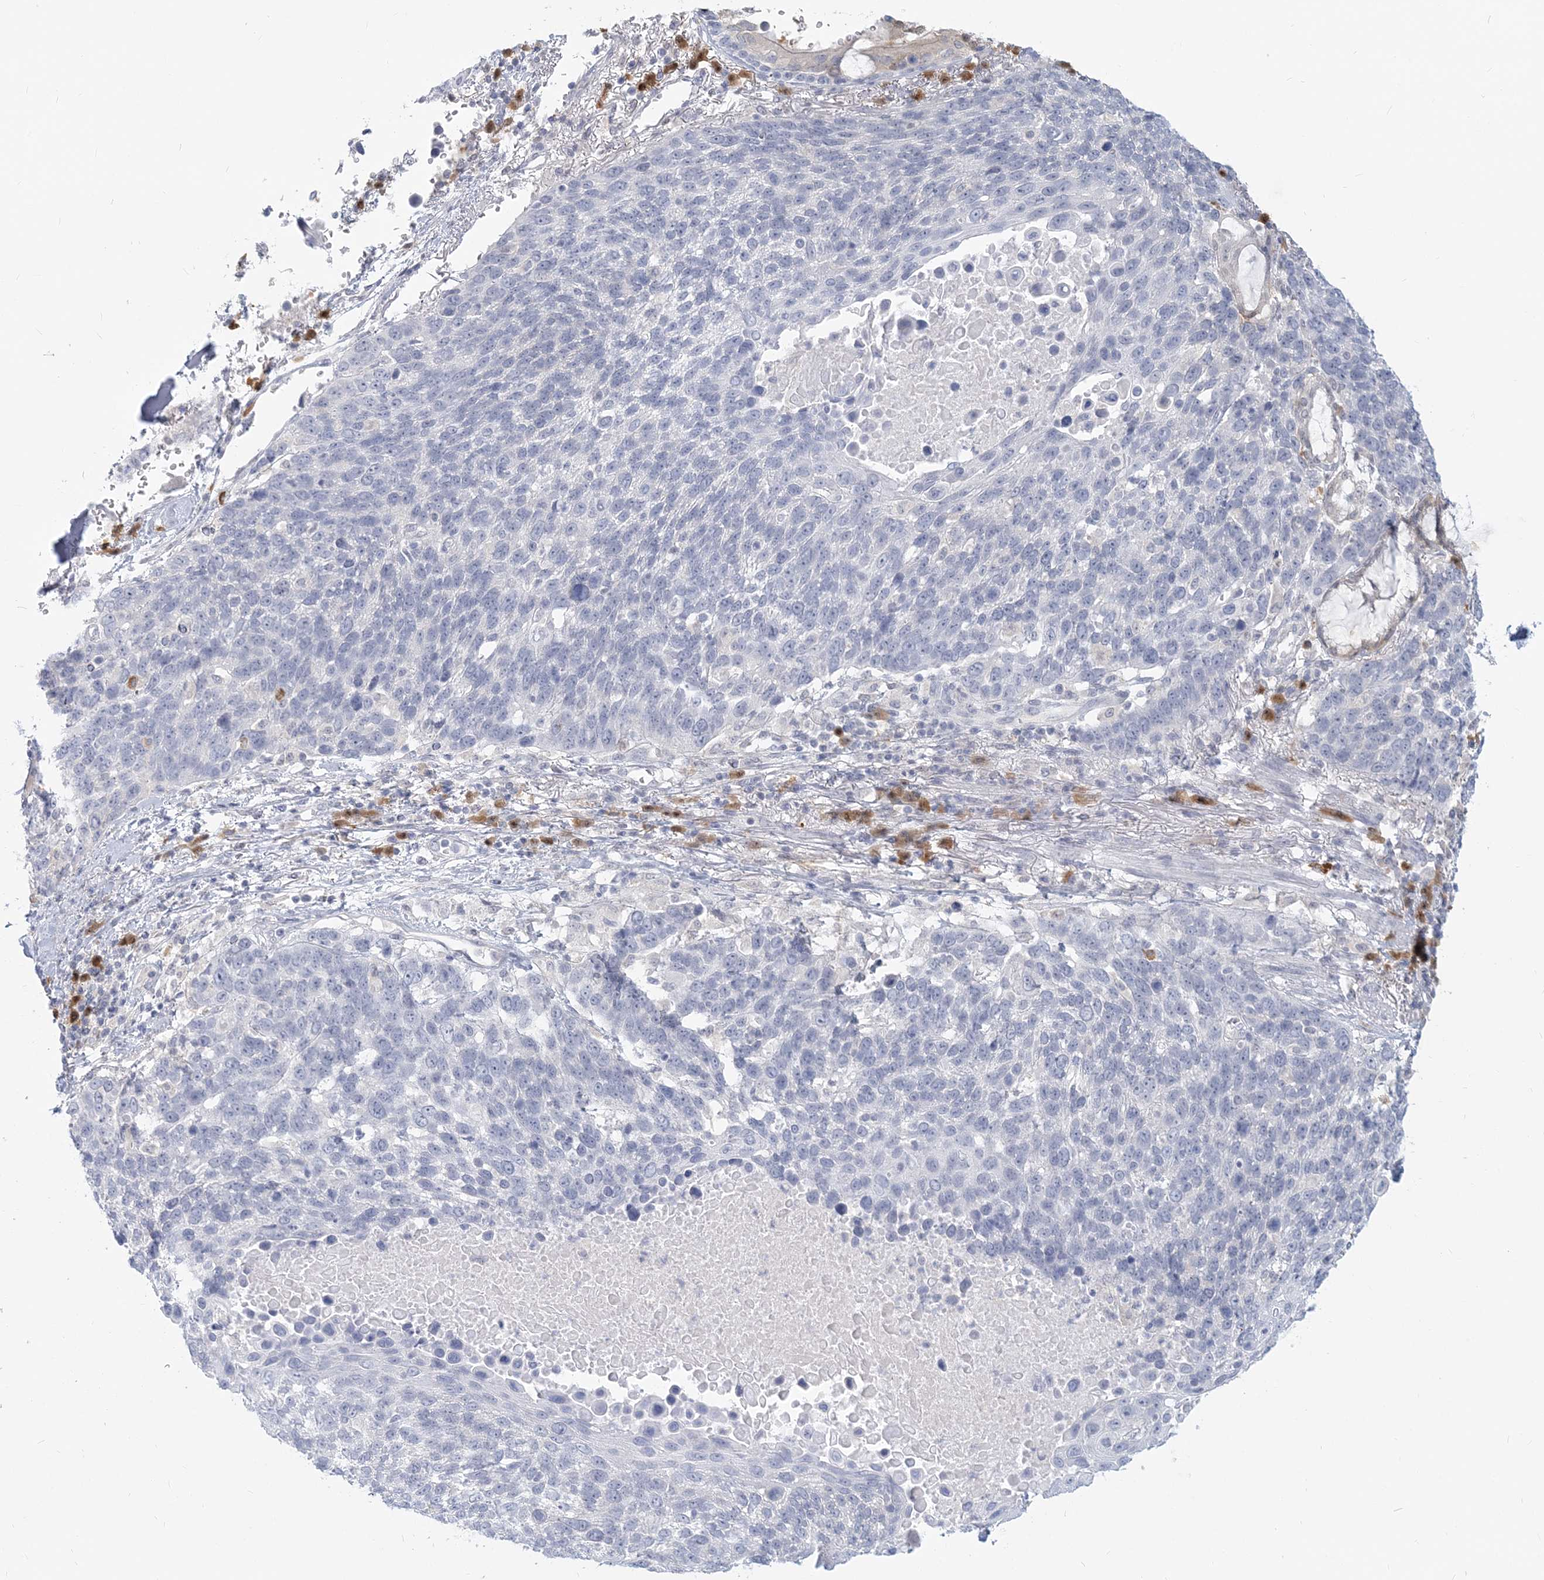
{"staining": {"intensity": "negative", "quantity": "none", "location": "none"}, "tissue": "lung cancer", "cell_type": "Tumor cells", "image_type": "cancer", "snomed": [{"axis": "morphology", "description": "Squamous cell carcinoma, NOS"}, {"axis": "topography", "description": "Lung"}], "caption": "Immunohistochemistry (IHC) micrograph of neoplastic tissue: lung squamous cell carcinoma stained with DAB displays no significant protein expression in tumor cells.", "gene": "GMPPA", "patient": {"sex": "male", "age": 66}}